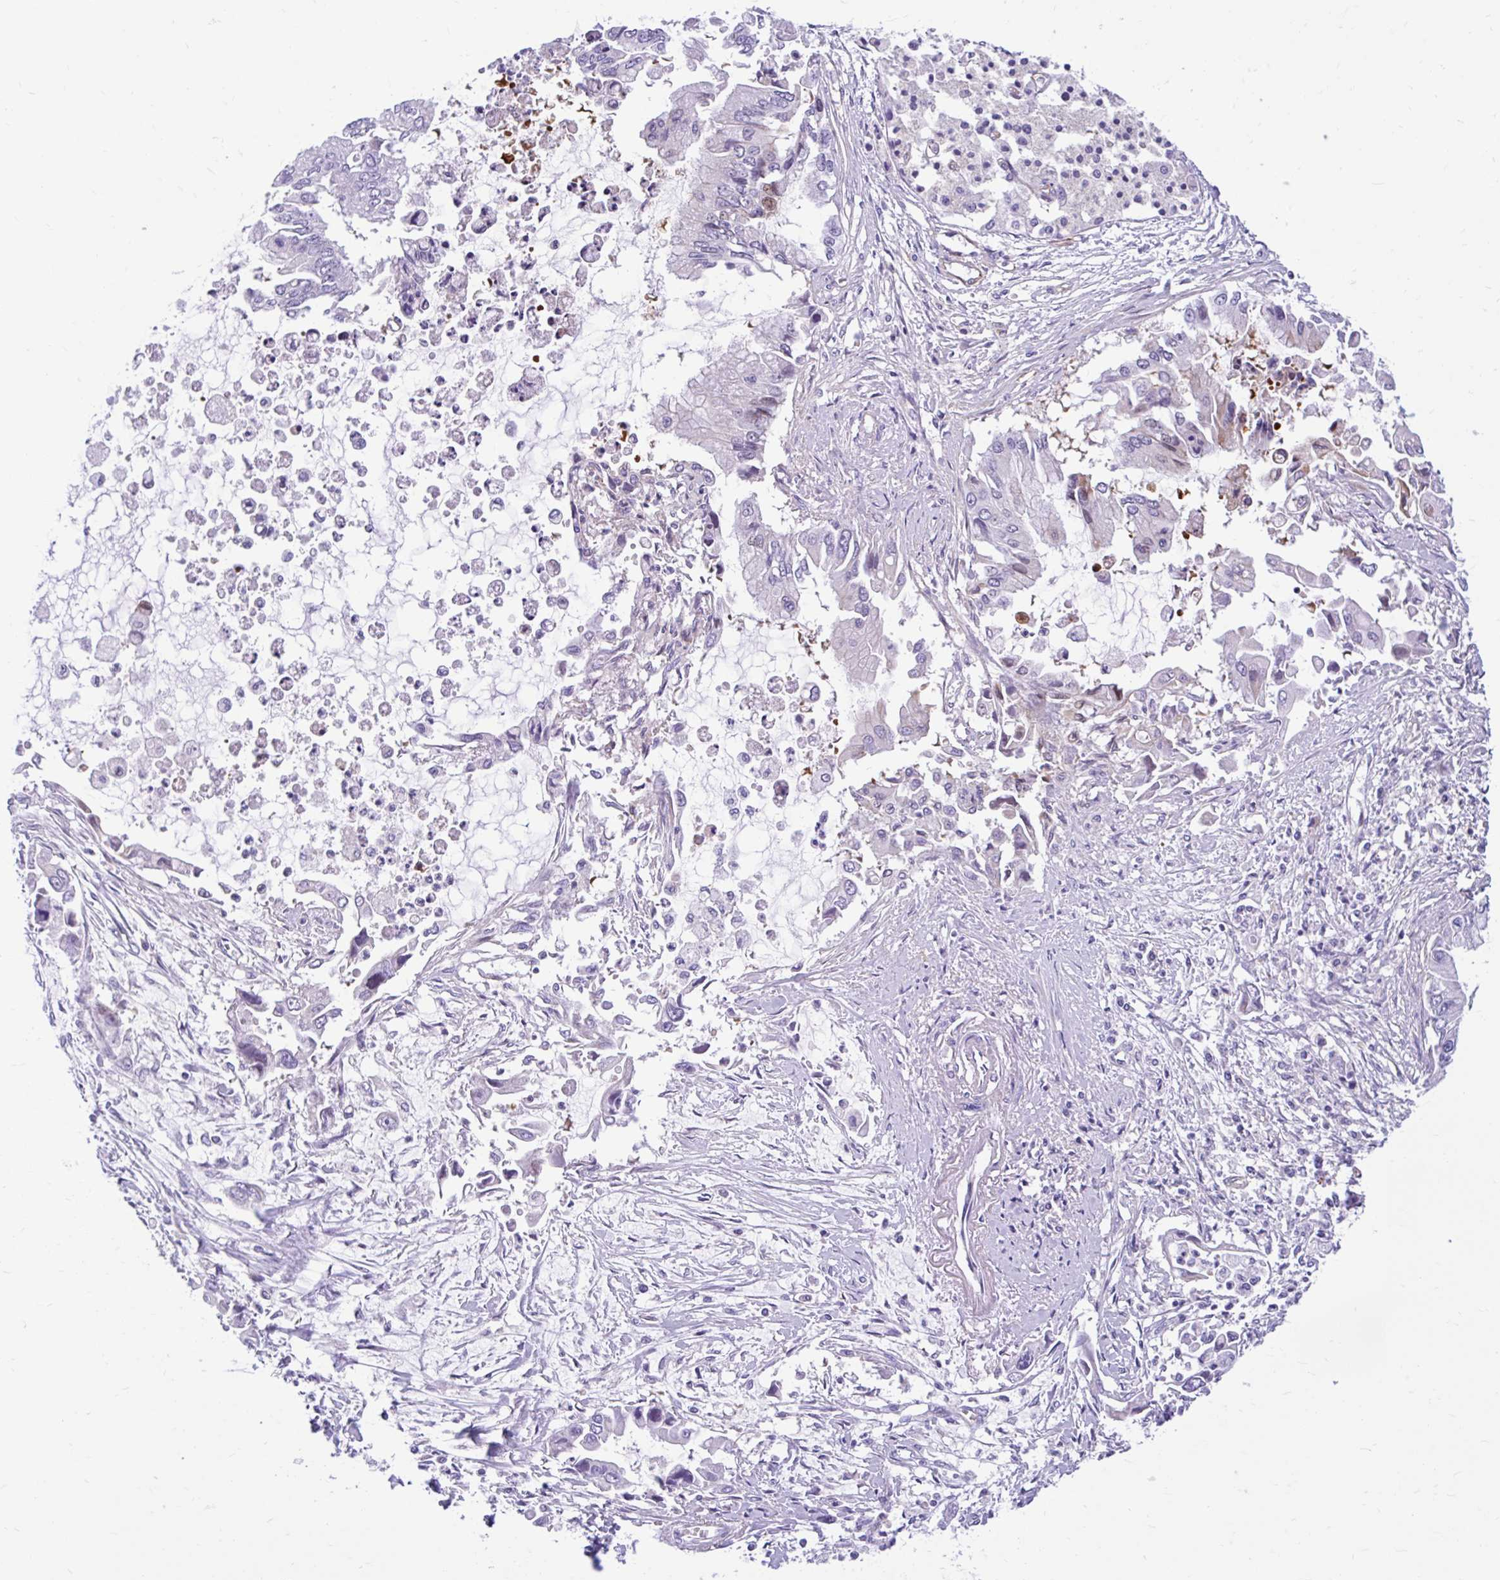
{"staining": {"intensity": "moderate", "quantity": "<25%", "location": "nuclear"}, "tissue": "pancreatic cancer", "cell_type": "Tumor cells", "image_type": "cancer", "snomed": [{"axis": "morphology", "description": "Adenocarcinoma, NOS"}, {"axis": "topography", "description": "Pancreas"}], "caption": "Approximately <25% of tumor cells in adenocarcinoma (pancreatic) exhibit moderate nuclear protein expression as visualized by brown immunohistochemical staining.", "gene": "ESPNL", "patient": {"sex": "male", "age": 84}}